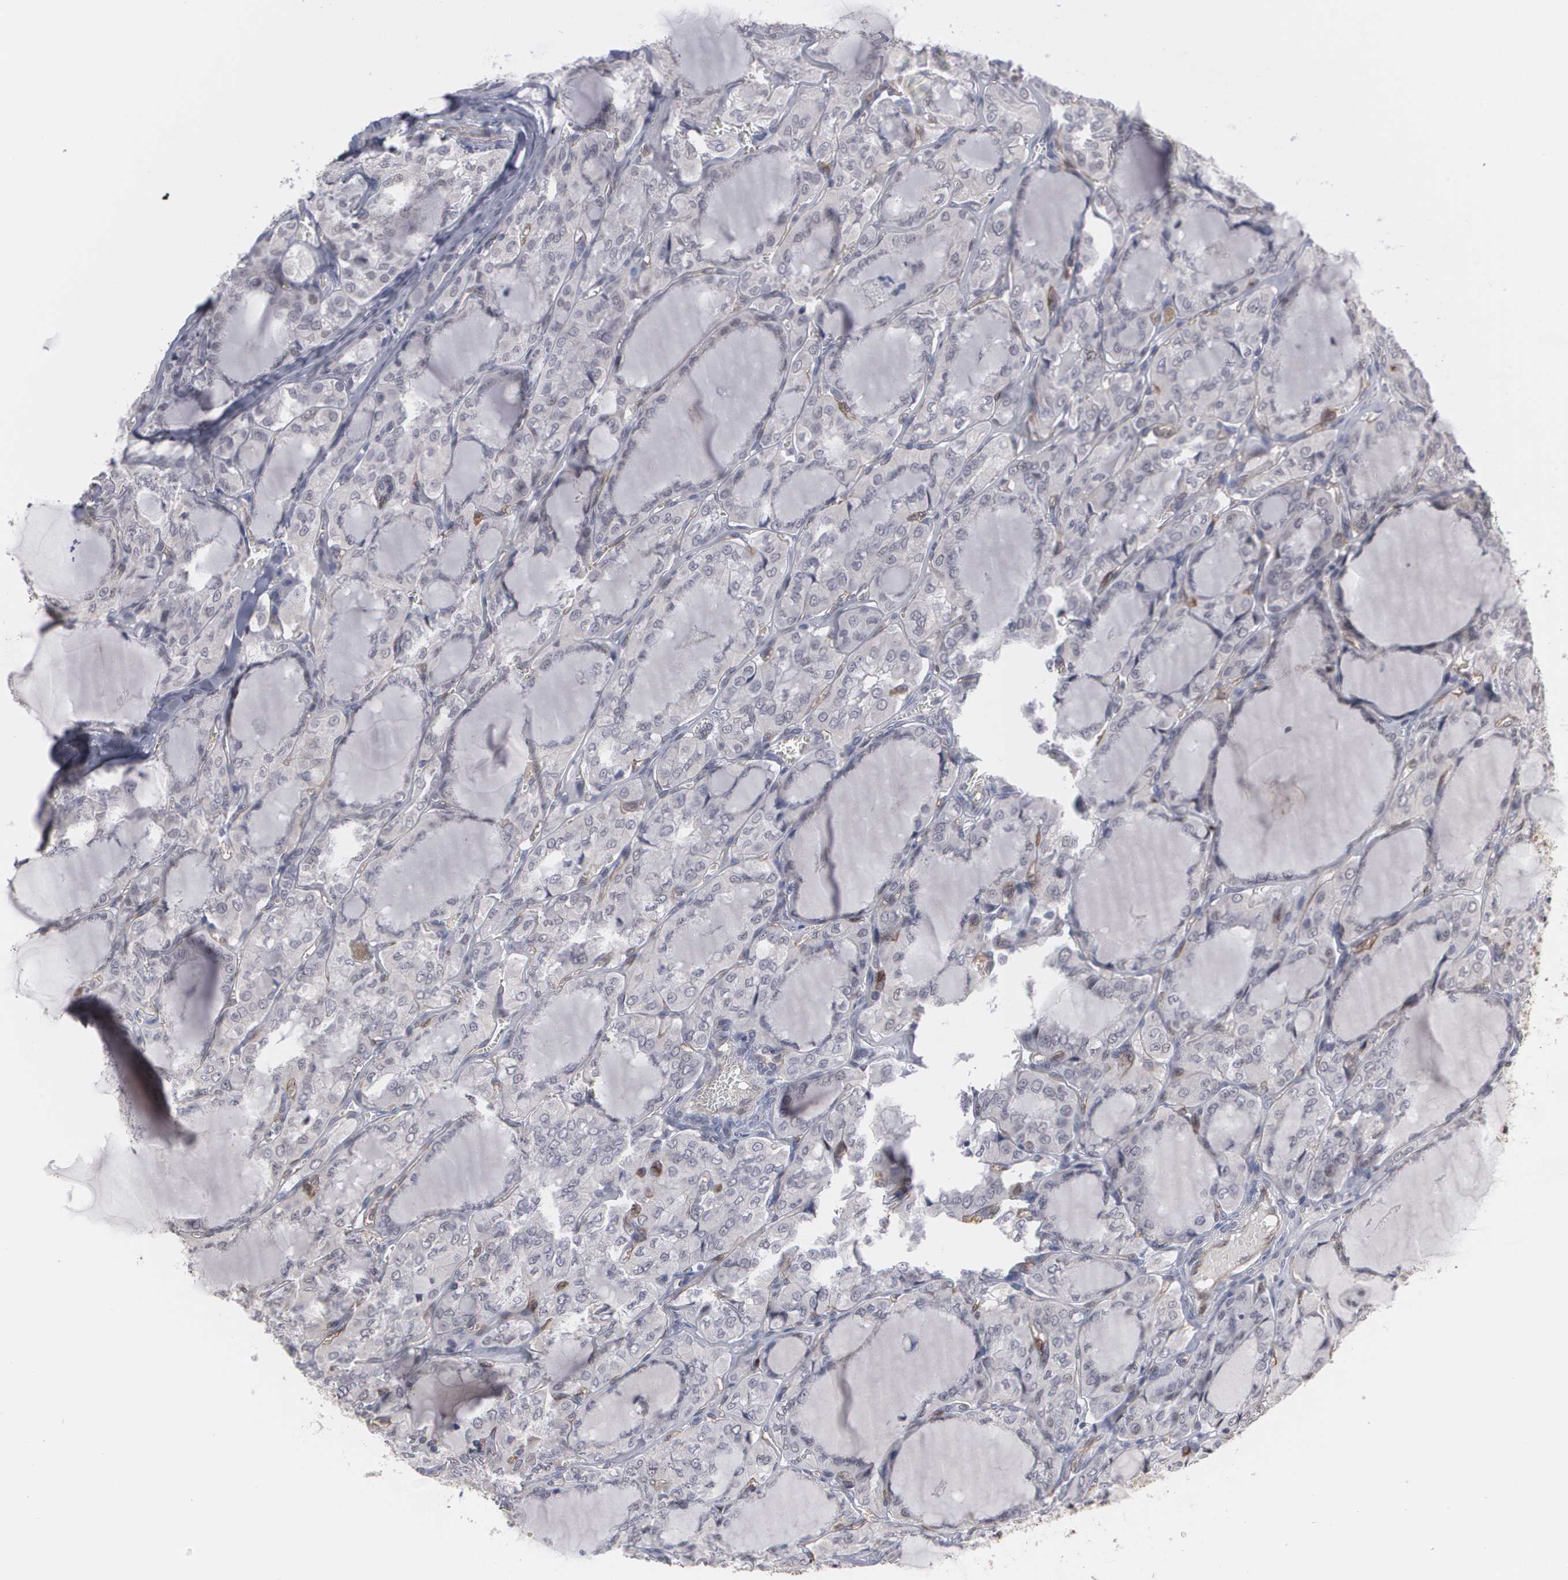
{"staining": {"intensity": "moderate", "quantity": "<25%", "location": "nuclear"}, "tissue": "thyroid cancer", "cell_type": "Tumor cells", "image_type": "cancer", "snomed": [{"axis": "morphology", "description": "Papillary adenocarcinoma, NOS"}, {"axis": "topography", "description": "Thyroid gland"}], "caption": "Immunohistochemistry of human papillary adenocarcinoma (thyroid) demonstrates low levels of moderate nuclear positivity in about <25% of tumor cells.", "gene": "ZNF75A", "patient": {"sex": "male", "age": 20}}